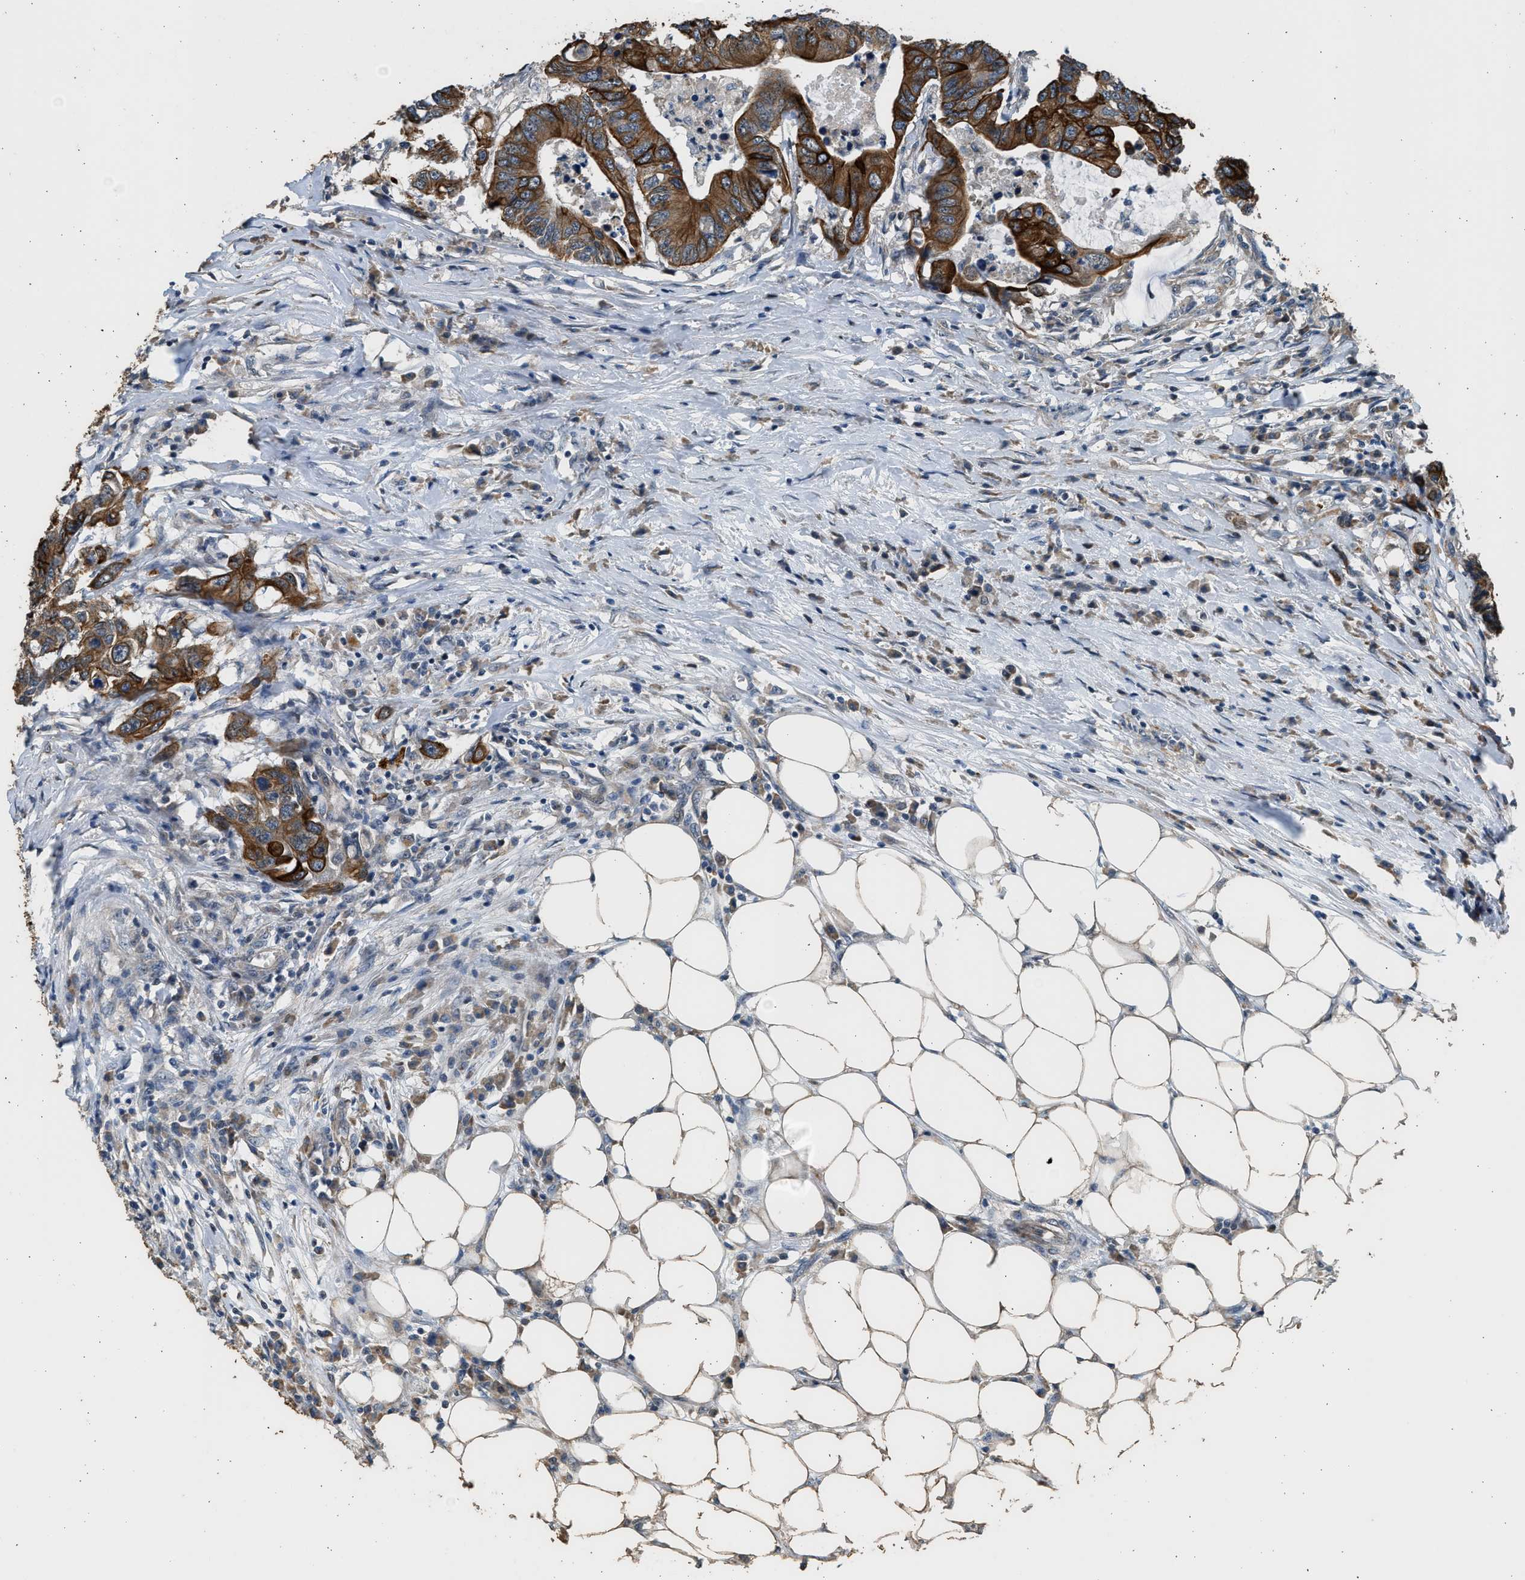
{"staining": {"intensity": "strong", "quantity": ">75%", "location": "cytoplasmic/membranous"}, "tissue": "colorectal cancer", "cell_type": "Tumor cells", "image_type": "cancer", "snomed": [{"axis": "morphology", "description": "Adenocarcinoma, NOS"}, {"axis": "topography", "description": "Colon"}], "caption": "There is high levels of strong cytoplasmic/membranous staining in tumor cells of colorectal cancer (adenocarcinoma), as demonstrated by immunohistochemical staining (brown color).", "gene": "PCLO", "patient": {"sex": "male", "age": 71}}